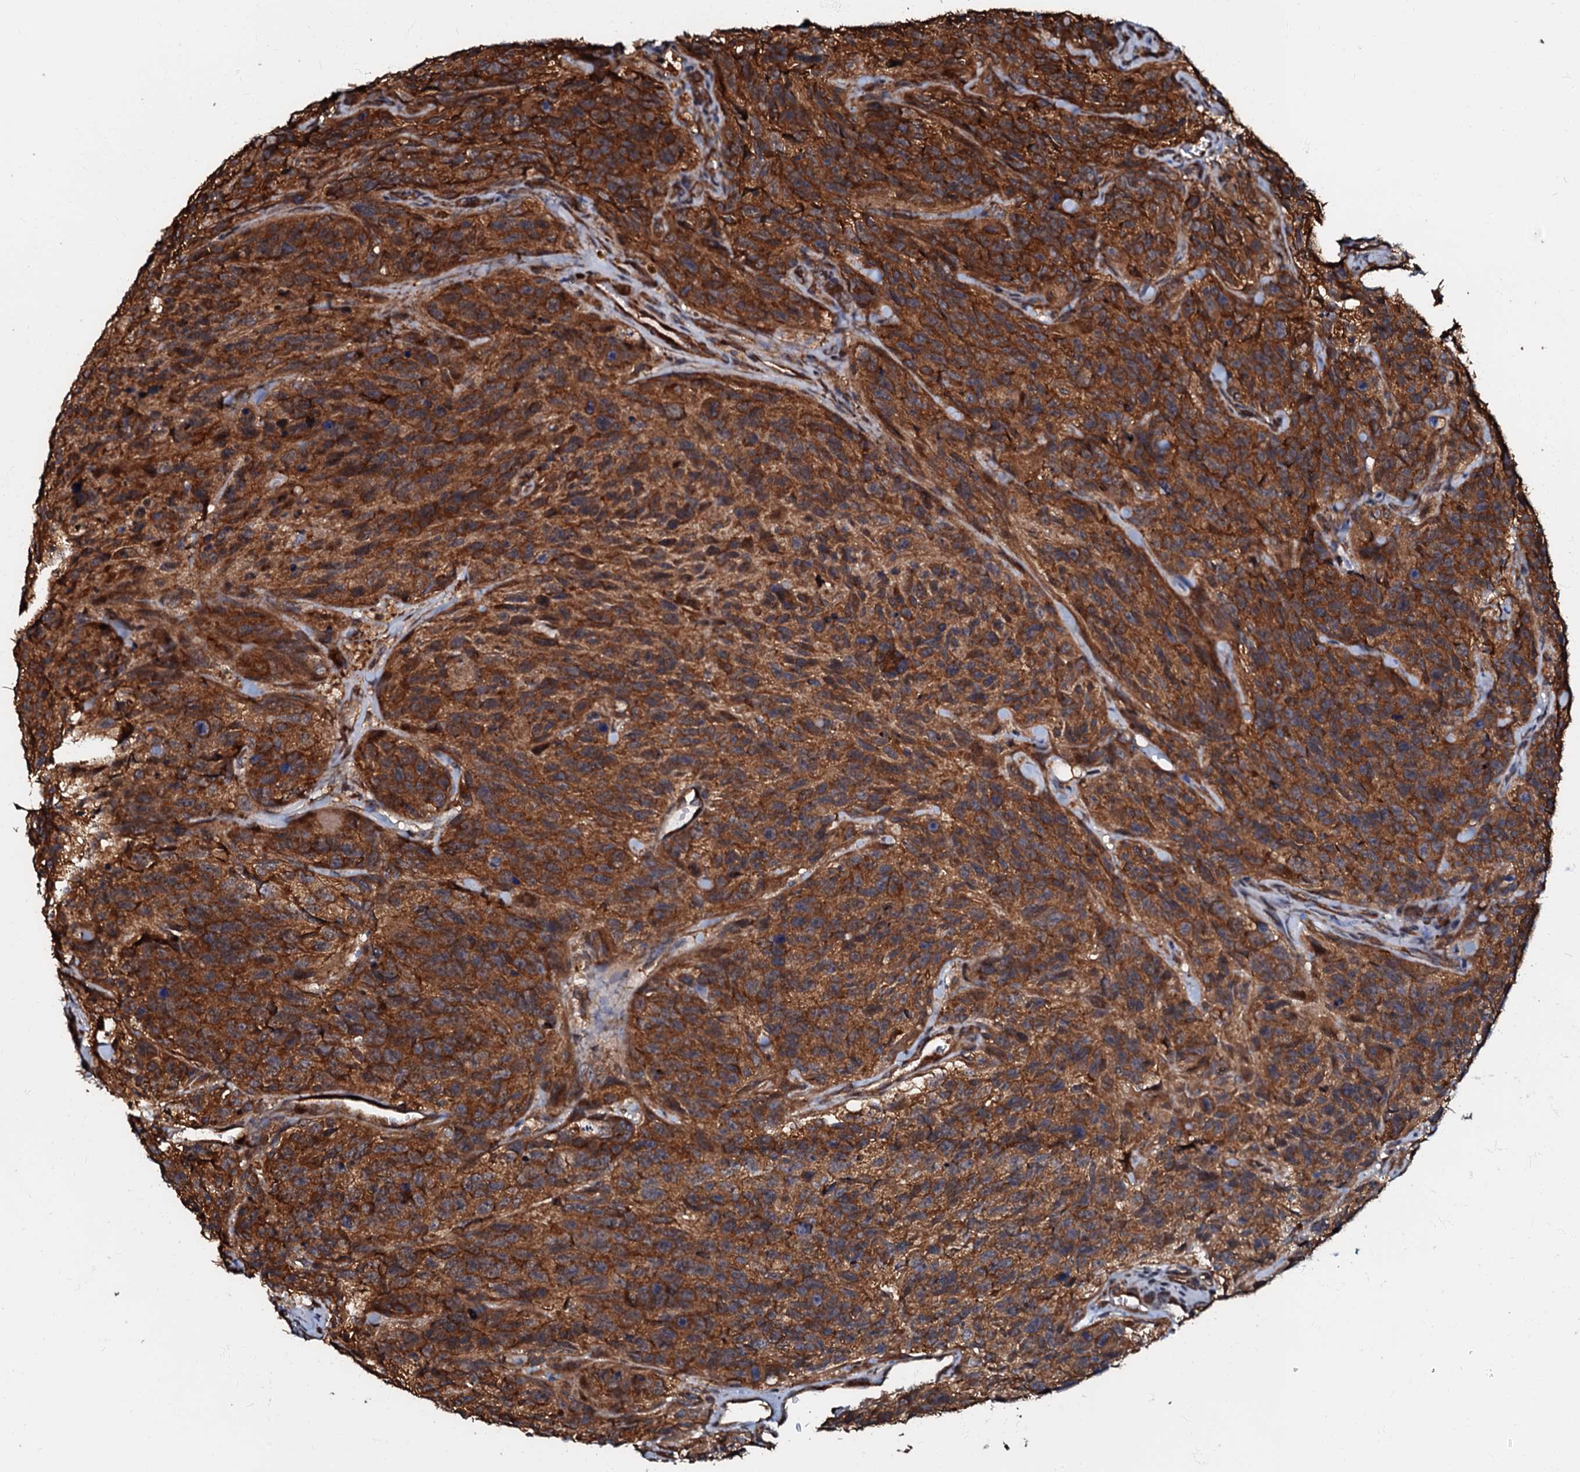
{"staining": {"intensity": "strong", "quantity": ">75%", "location": "cytoplasmic/membranous"}, "tissue": "glioma", "cell_type": "Tumor cells", "image_type": "cancer", "snomed": [{"axis": "morphology", "description": "Glioma, malignant, High grade"}, {"axis": "topography", "description": "Brain"}], "caption": "Protein analysis of glioma tissue shows strong cytoplasmic/membranous positivity in about >75% of tumor cells.", "gene": "OSBP", "patient": {"sex": "male", "age": 69}}